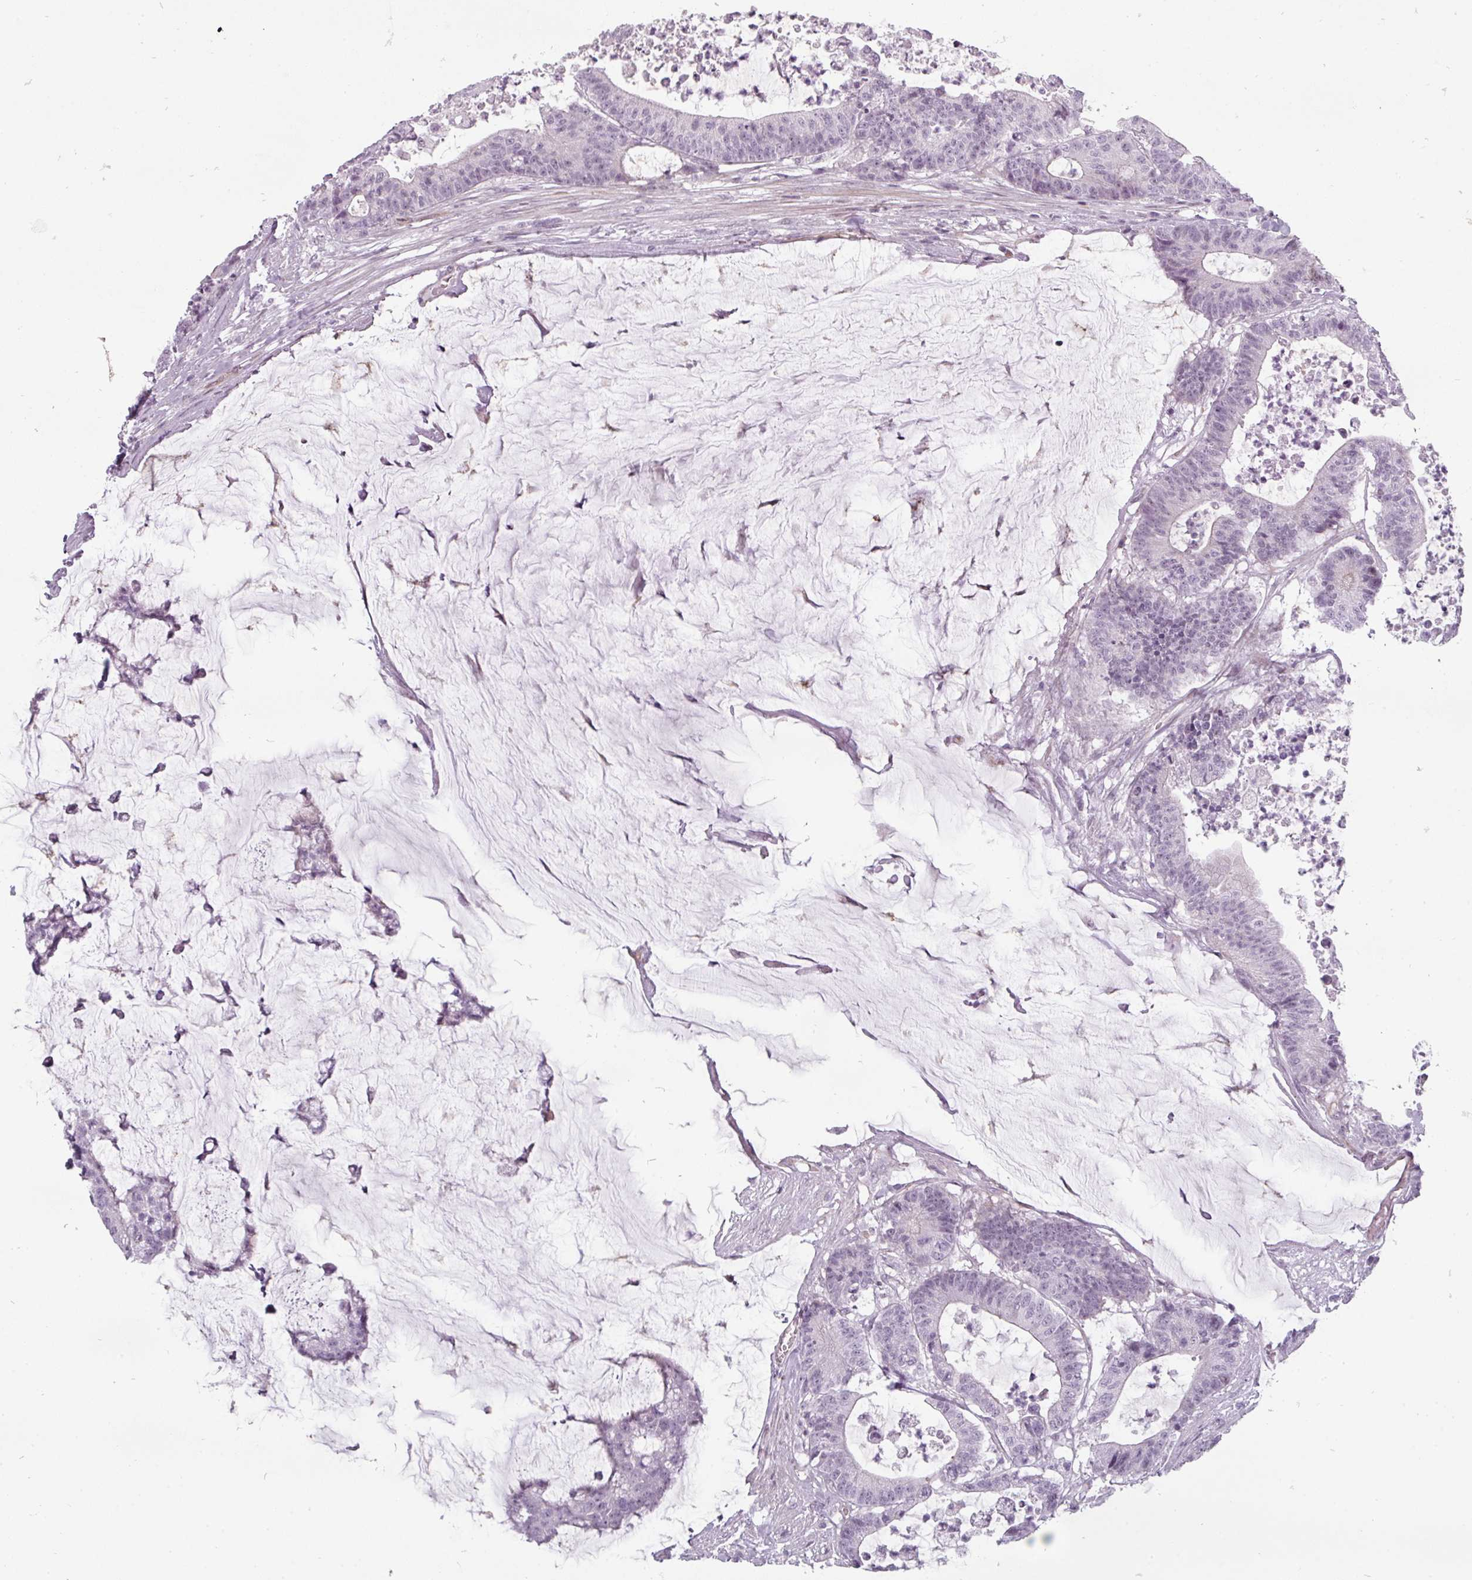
{"staining": {"intensity": "negative", "quantity": "none", "location": "none"}, "tissue": "colorectal cancer", "cell_type": "Tumor cells", "image_type": "cancer", "snomed": [{"axis": "morphology", "description": "Adenocarcinoma, NOS"}, {"axis": "topography", "description": "Colon"}], "caption": "Immunohistochemistry micrograph of human adenocarcinoma (colorectal) stained for a protein (brown), which demonstrates no expression in tumor cells.", "gene": "CHRDL1", "patient": {"sex": "female", "age": 84}}